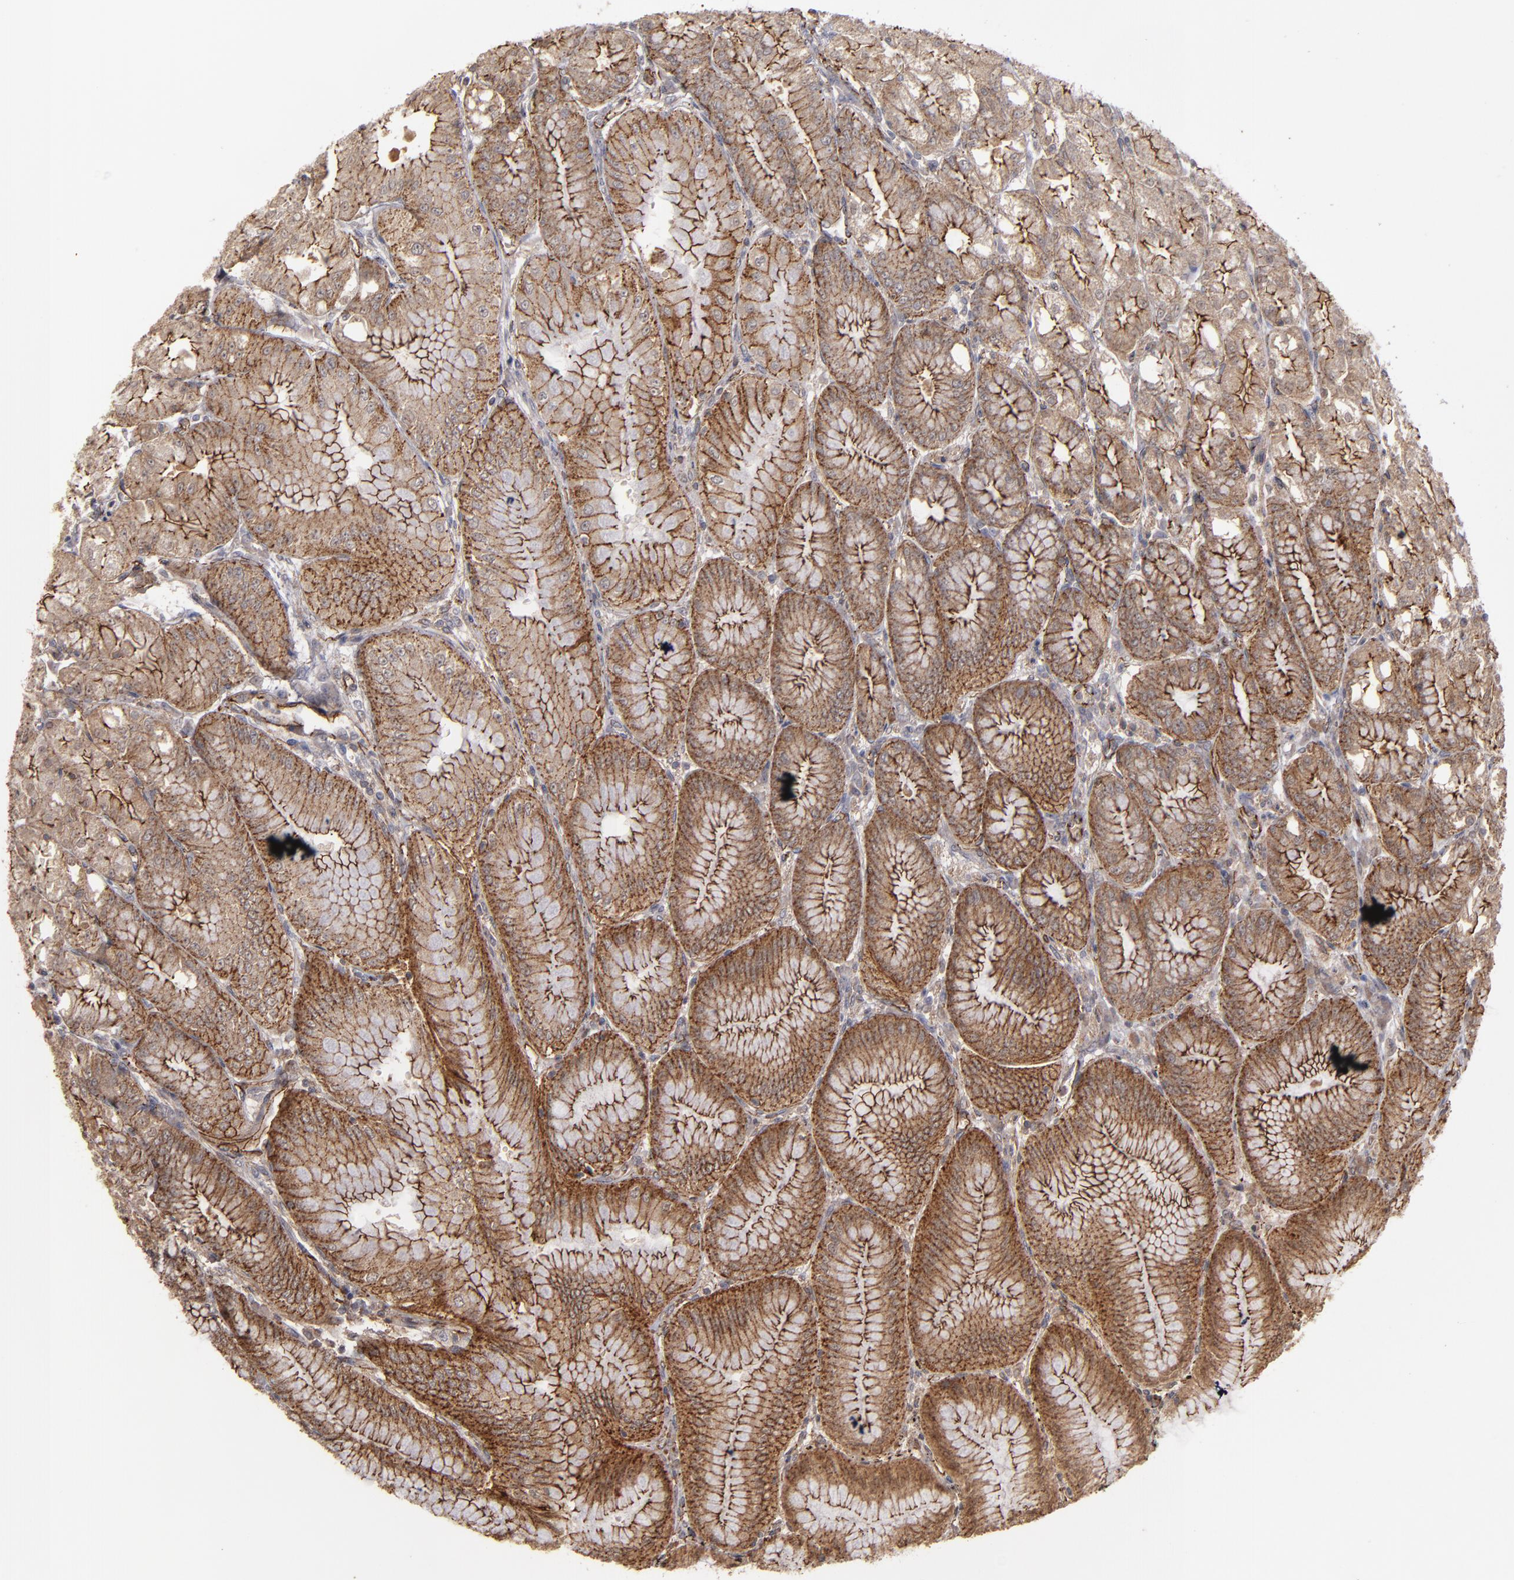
{"staining": {"intensity": "moderate", "quantity": ">75%", "location": "cytoplasmic/membranous"}, "tissue": "stomach", "cell_type": "Glandular cells", "image_type": "normal", "snomed": [{"axis": "morphology", "description": "Normal tissue, NOS"}, {"axis": "topography", "description": "Stomach, lower"}], "caption": "Immunohistochemistry (IHC) (DAB (3,3'-diaminobenzidine)) staining of unremarkable human stomach demonstrates moderate cytoplasmic/membranous protein staining in about >75% of glandular cells.", "gene": "TJP1", "patient": {"sex": "male", "age": 71}}